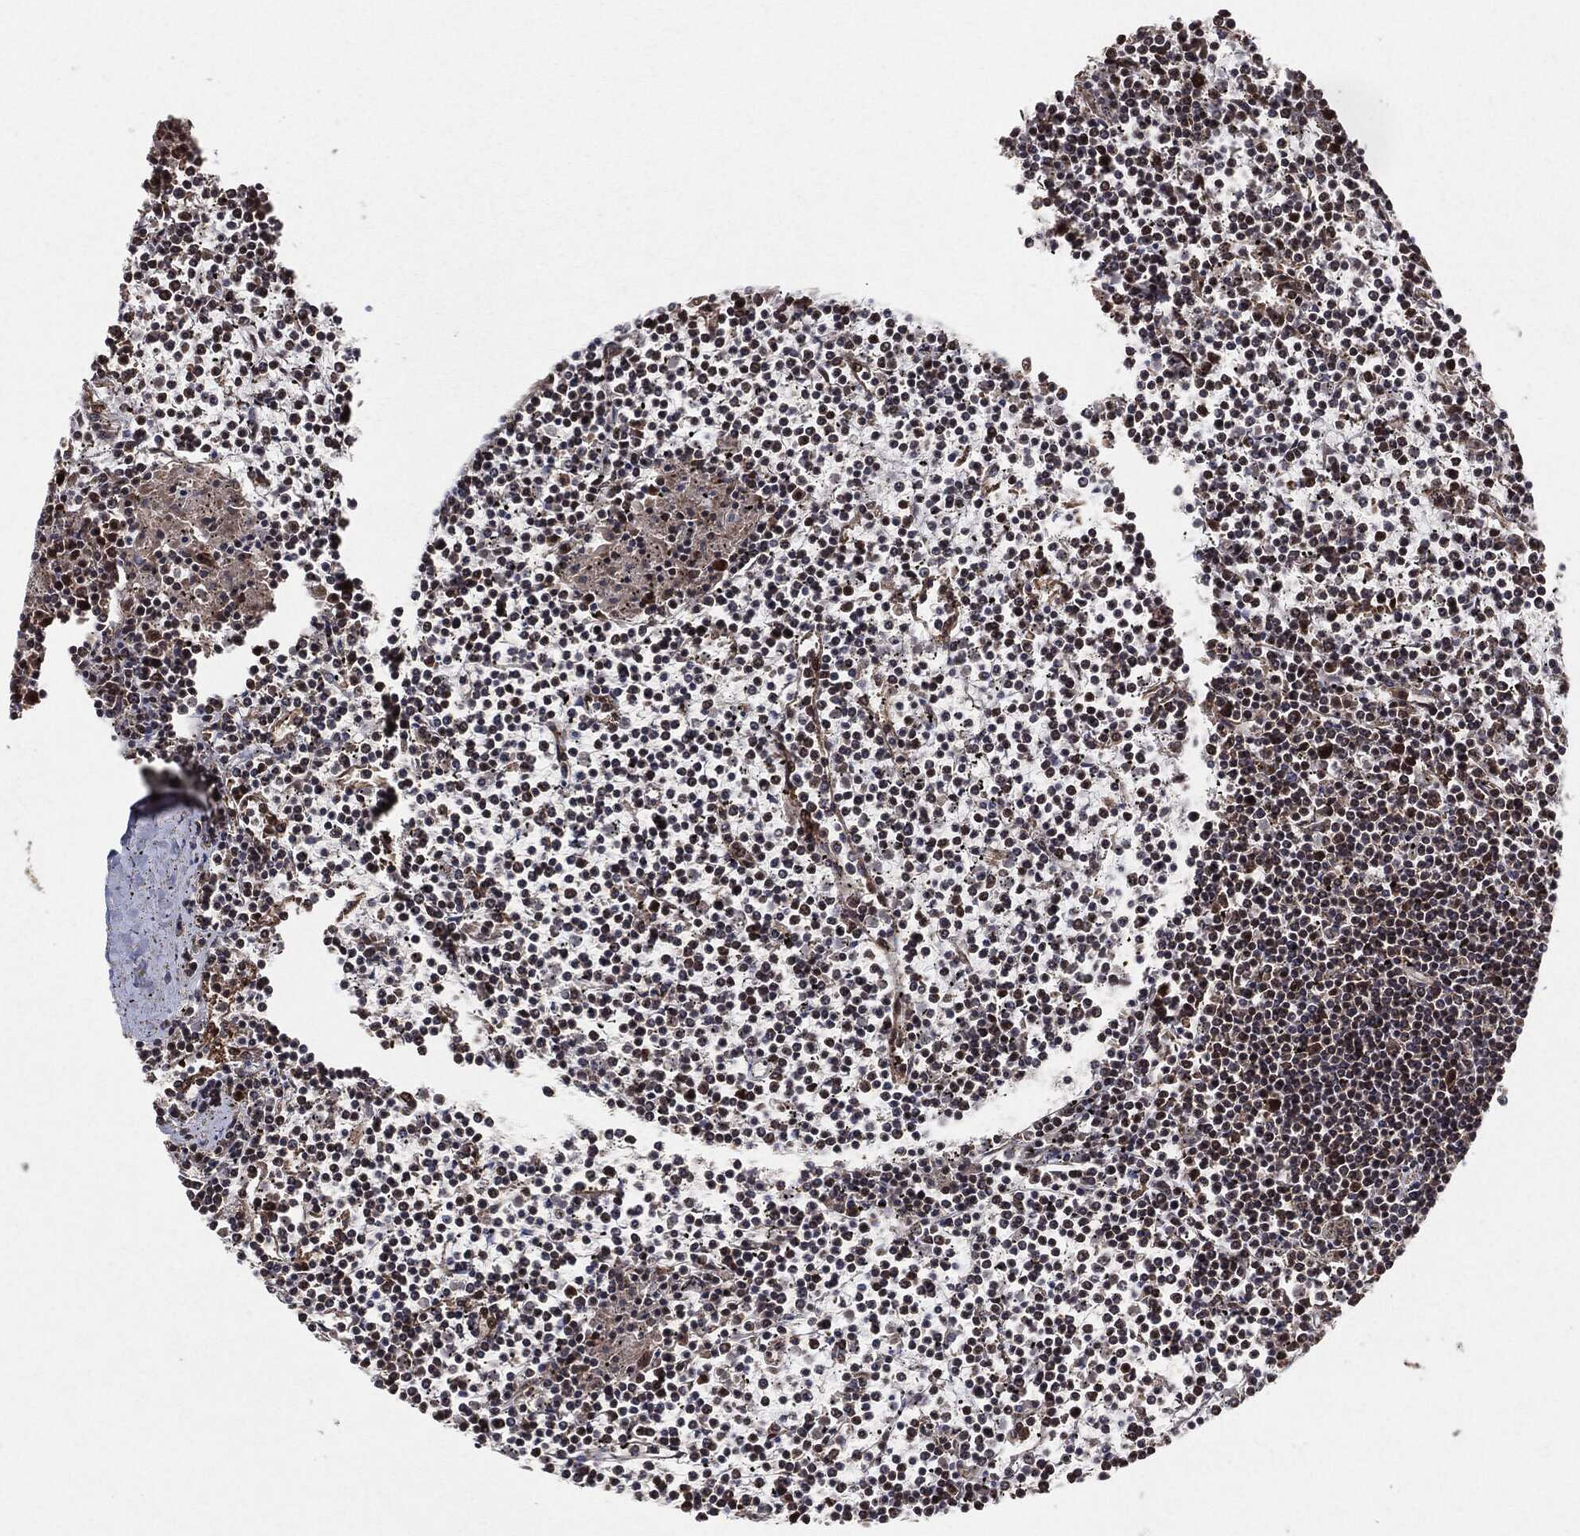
{"staining": {"intensity": "moderate", "quantity": "<25%", "location": "cytoplasmic/membranous,nuclear"}, "tissue": "lymphoma", "cell_type": "Tumor cells", "image_type": "cancer", "snomed": [{"axis": "morphology", "description": "Malignant lymphoma, non-Hodgkin's type, Low grade"}, {"axis": "topography", "description": "Spleen"}], "caption": "The immunohistochemical stain labels moderate cytoplasmic/membranous and nuclear expression in tumor cells of low-grade malignant lymphoma, non-Hodgkin's type tissue.", "gene": "BCAR1", "patient": {"sex": "female", "age": 19}}